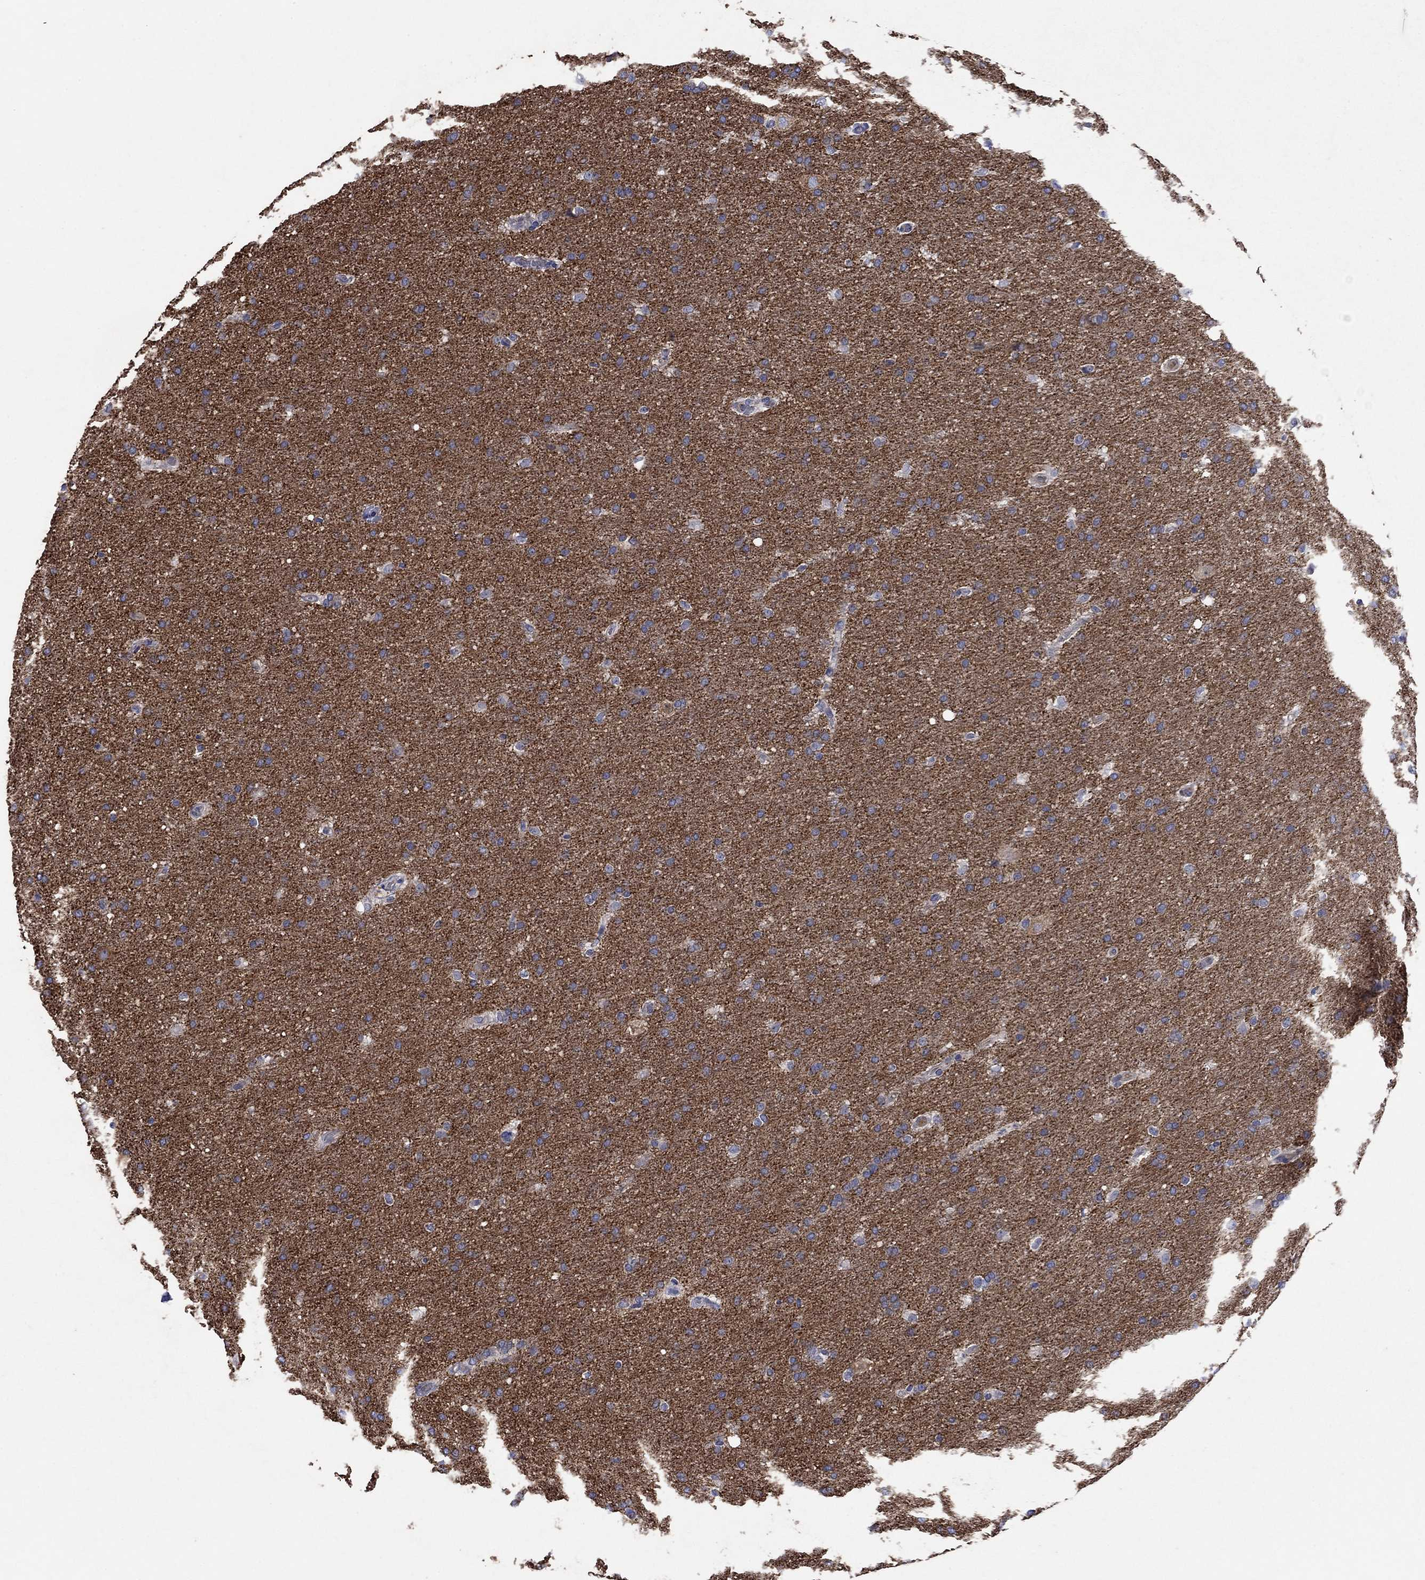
{"staining": {"intensity": "negative", "quantity": "none", "location": "none"}, "tissue": "glioma", "cell_type": "Tumor cells", "image_type": "cancer", "snomed": [{"axis": "morphology", "description": "Glioma, malignant, Low grade"}, {"axis": "topography", "description": "Brain"}], "caption": "This photomicrograph is of glioma stained with immunohistochemistry to label a protein in brown with the nuclei are counter-stained blue. There is no staining in tumor cells.", "gene": "PLCL2", "patient": {"sex": "female", "age": 37}}